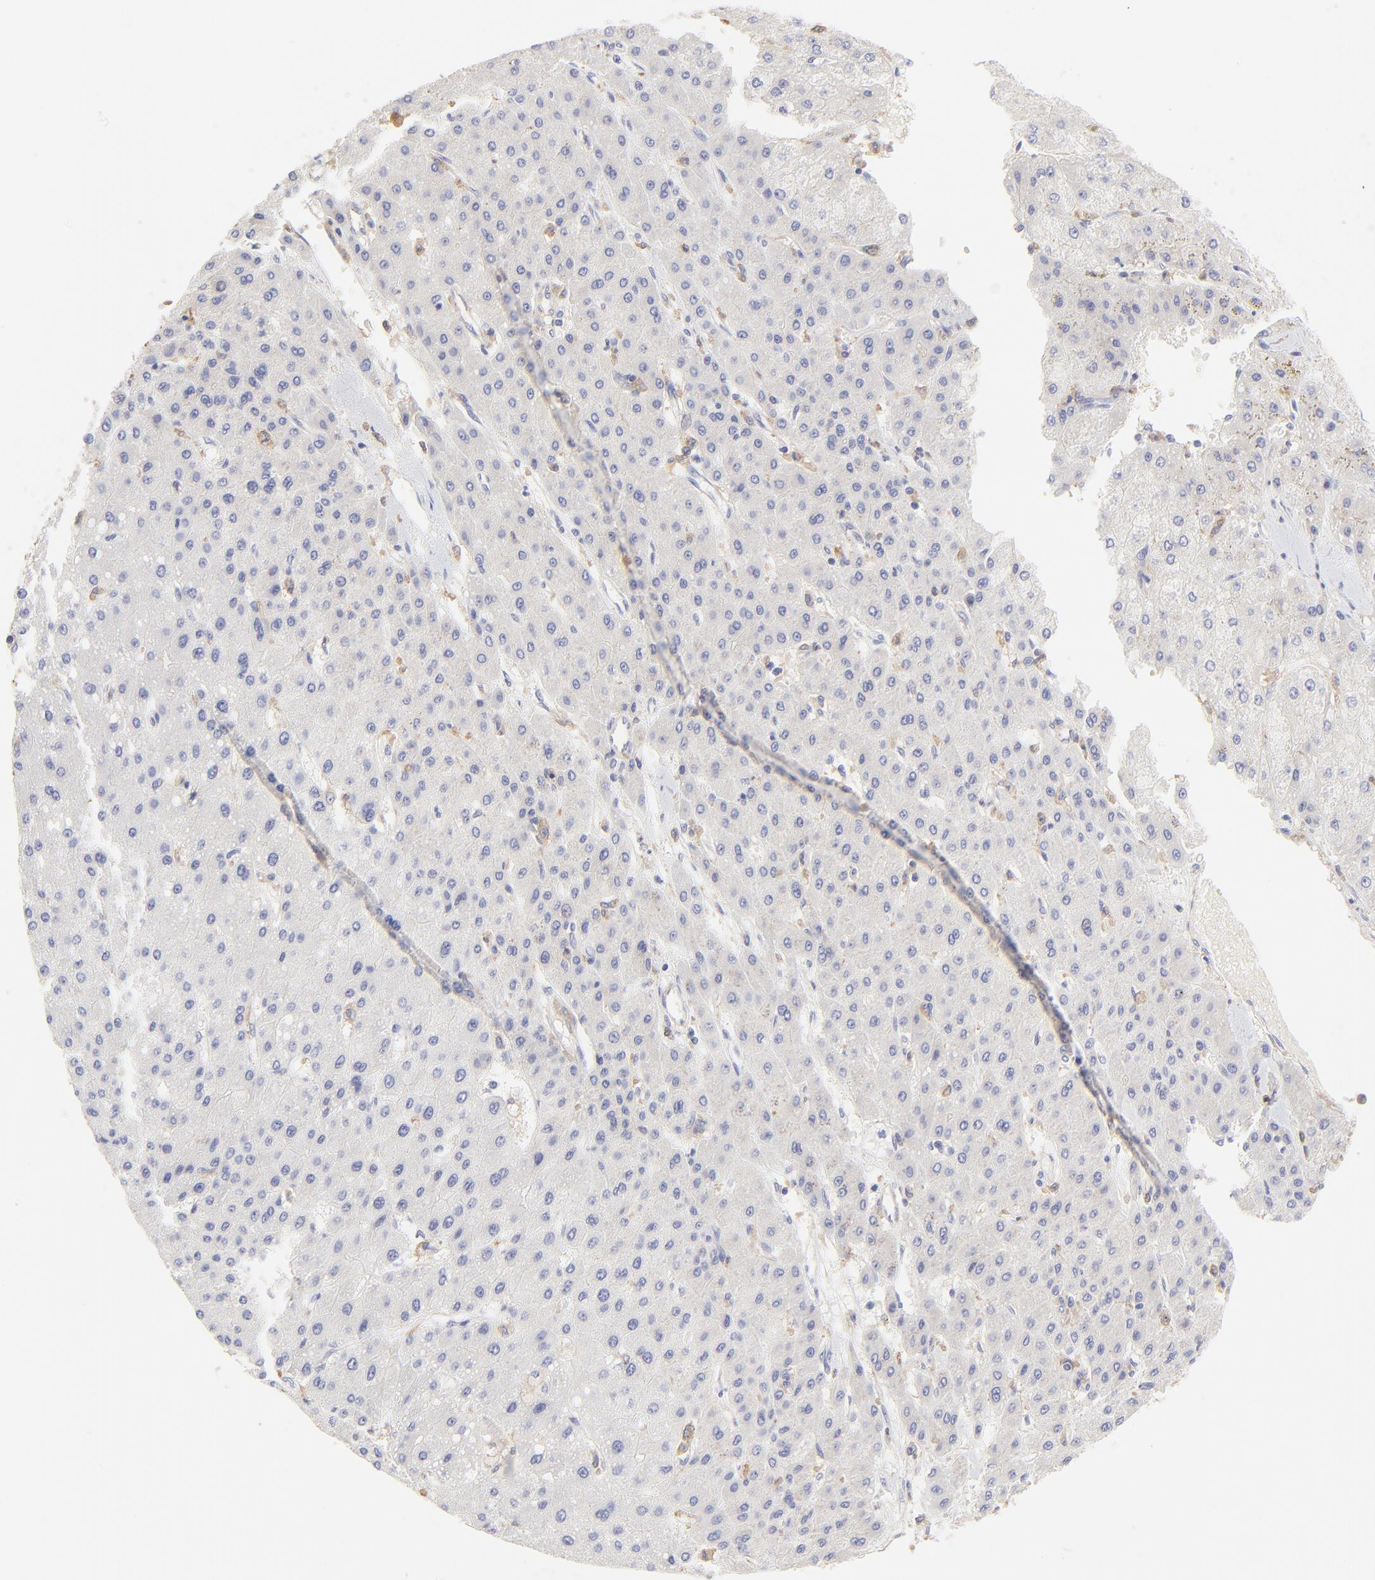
{"staining": {"intensity": "weak", "quantity": "<25%", "location": "cytoplasmic/membranous"}, "tissue": "liver cancer", "cell_type": "Tumor cells", "image_type": "cancer", "snomed": [{"axis": "morphology", "description": "Carcinoma, Hepatocellular, NOS"}, {"axis": "topography", "description": "Liver"}], "caption": "This is an IHC photomicrograph of liver cancer (hepatocellular carcinoma). There is no positivity in tumor cells.", "gene": "LHFPL1", "patient": {"sex": "female", "age": 52}}